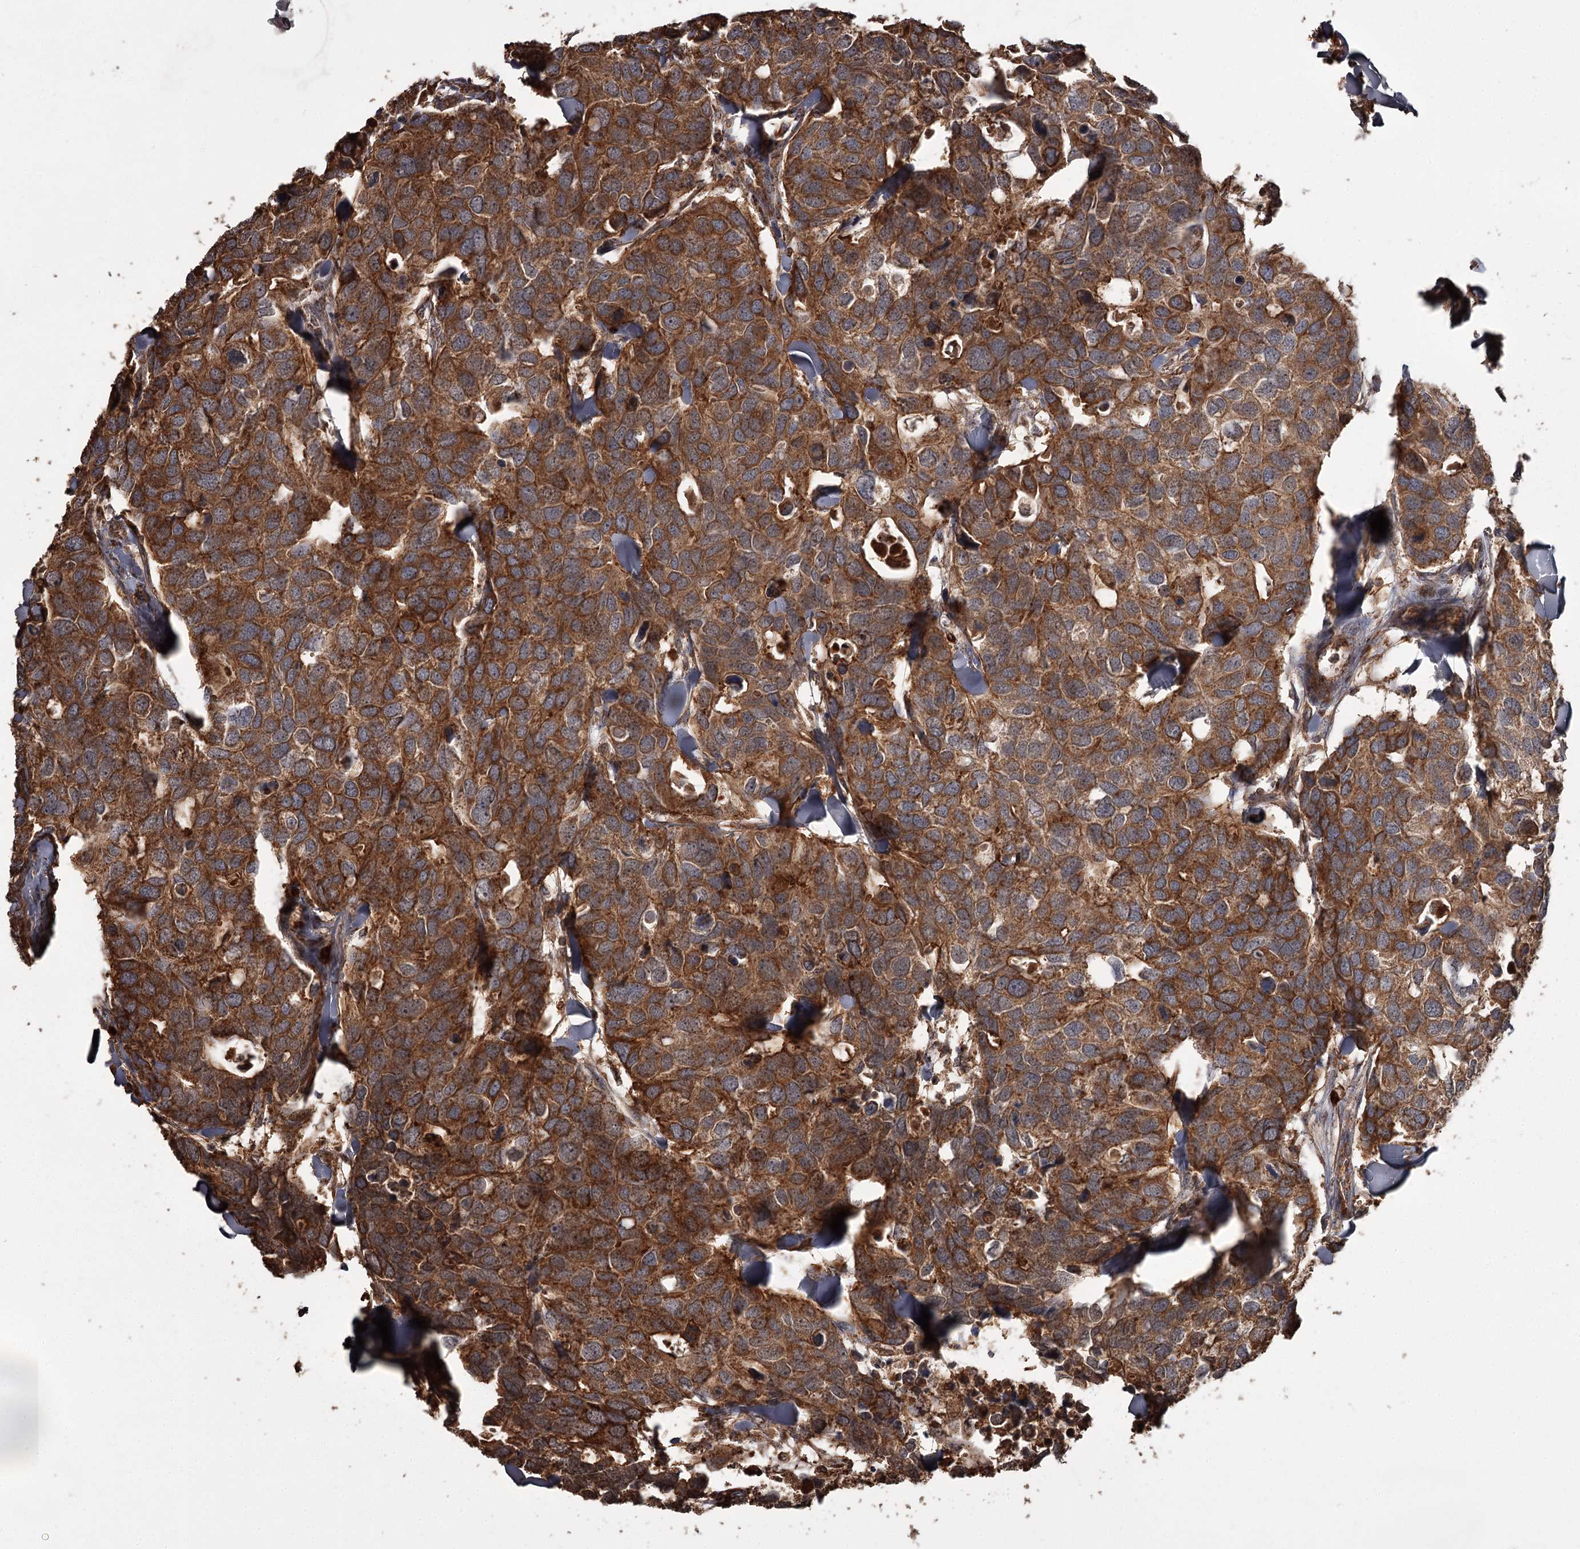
{"staining": {"intensity": "strong", "quantity": ">75%", "location": "cytoplasmic/membranous"}, "tissue": "breast cancer", "cell_type": "Tumor cells", "image_type": "cancer", "snomed": [{"axis": "morphology", "description": "Duct carcinoma"}, {"axis": "topography", "description": "Breast"}], "caption": "Human breast intraductal carcinoma stained with a brown dye reveals strong cytoplasmic/membranous positive positivity in about >75% of tumor cells.", "gene": "THAP9", "patient": {"sex": "female", "age": 83}}